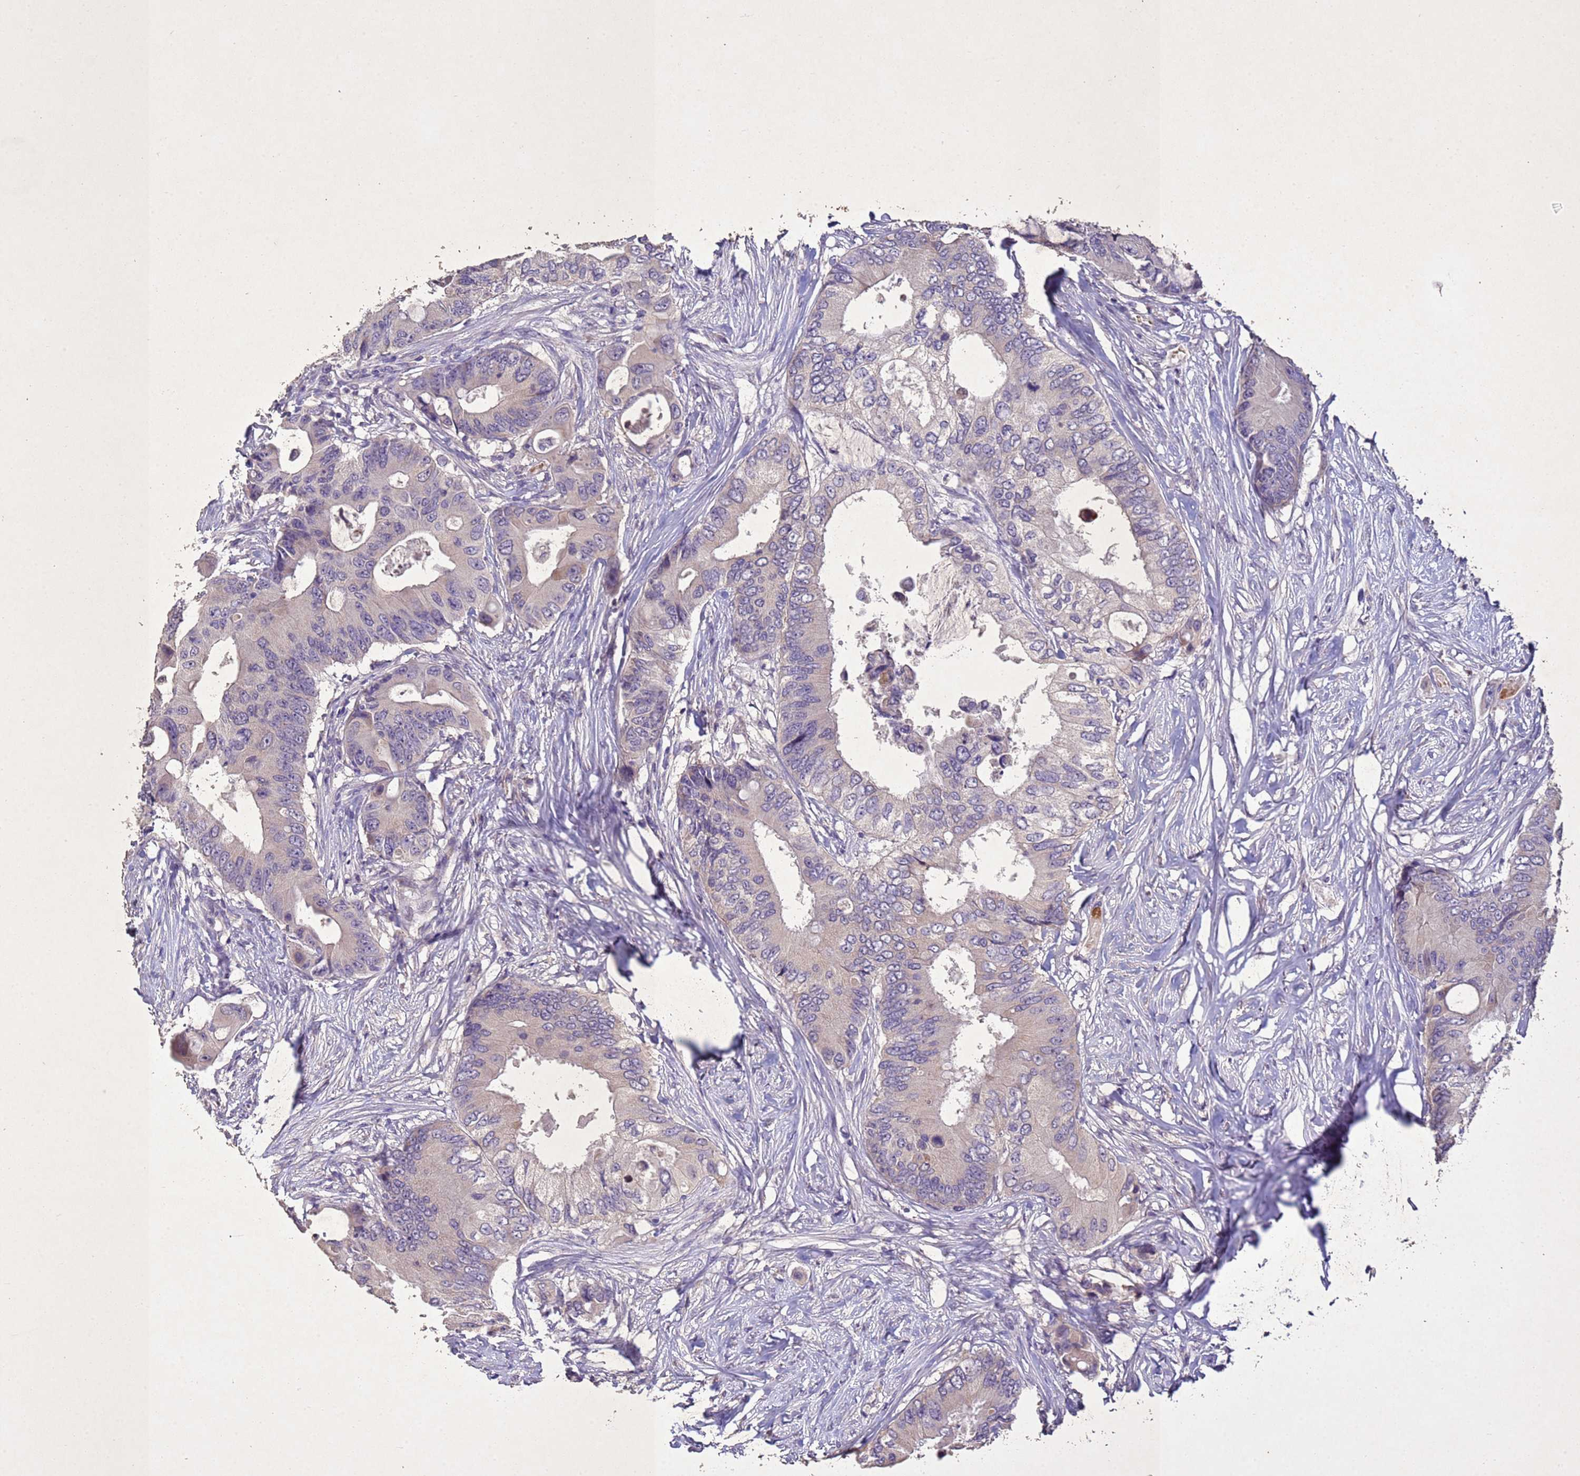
{"staining": {"intensity": "negative", "quantity": "none", "location": "none"}, "tissue": "colorectal cancer", "cell_type": "Tumor cells", "image_type": "cancer", "snomed": [{"axis": "morphology", "description": "Adenocarcinoma, NOS"}, {"axis": "topography", "description": "Colon"}], "caption": "The immunohistochemistry image has no significant positivity in tumor cells of colorectal cancer tissue. (Immunohistochemistry (ihc), brightfield microscopy, high magnification).", "gene": "NLRP11", "patient": {"sex": "male", "age": 71}}